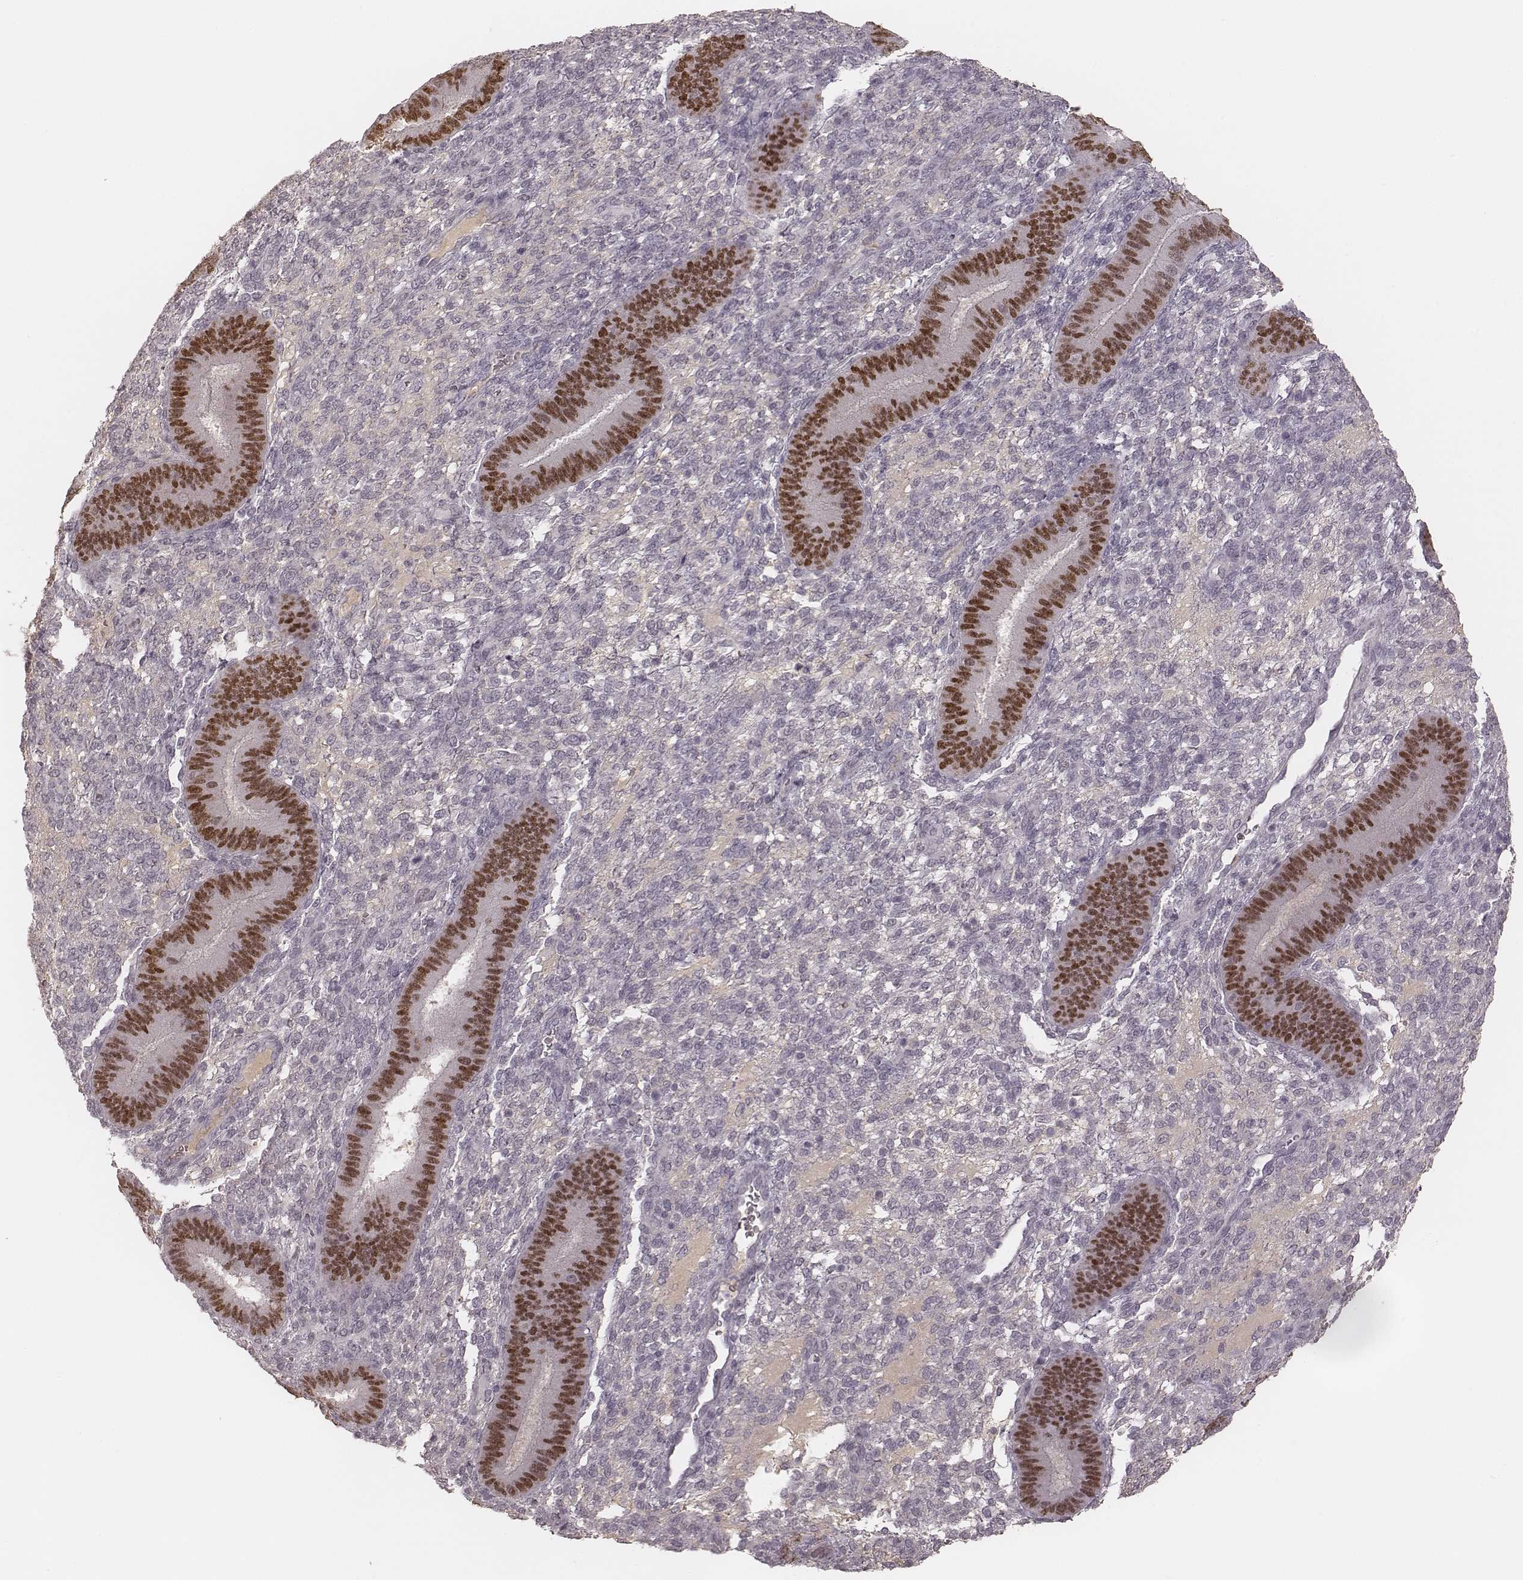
{"staining": {"intensity": "negative", "quantity": "none", "location": "none"}, "tissue": "endometrium", "cell_type": "Cells in endometrial stroma", "image_type": "normal", "snomed": [{"axis": "morphology", "description": "Normal tissue, NOS"}, {"axis": "topography", "description": "Endometrium"}], "caption": "A photomicrograph of endometrium stained for a protein displays no brown staining in cells in endometrial stroma.", "gene": "MSX1", "patient": {"sex": "female", "age": 39}}